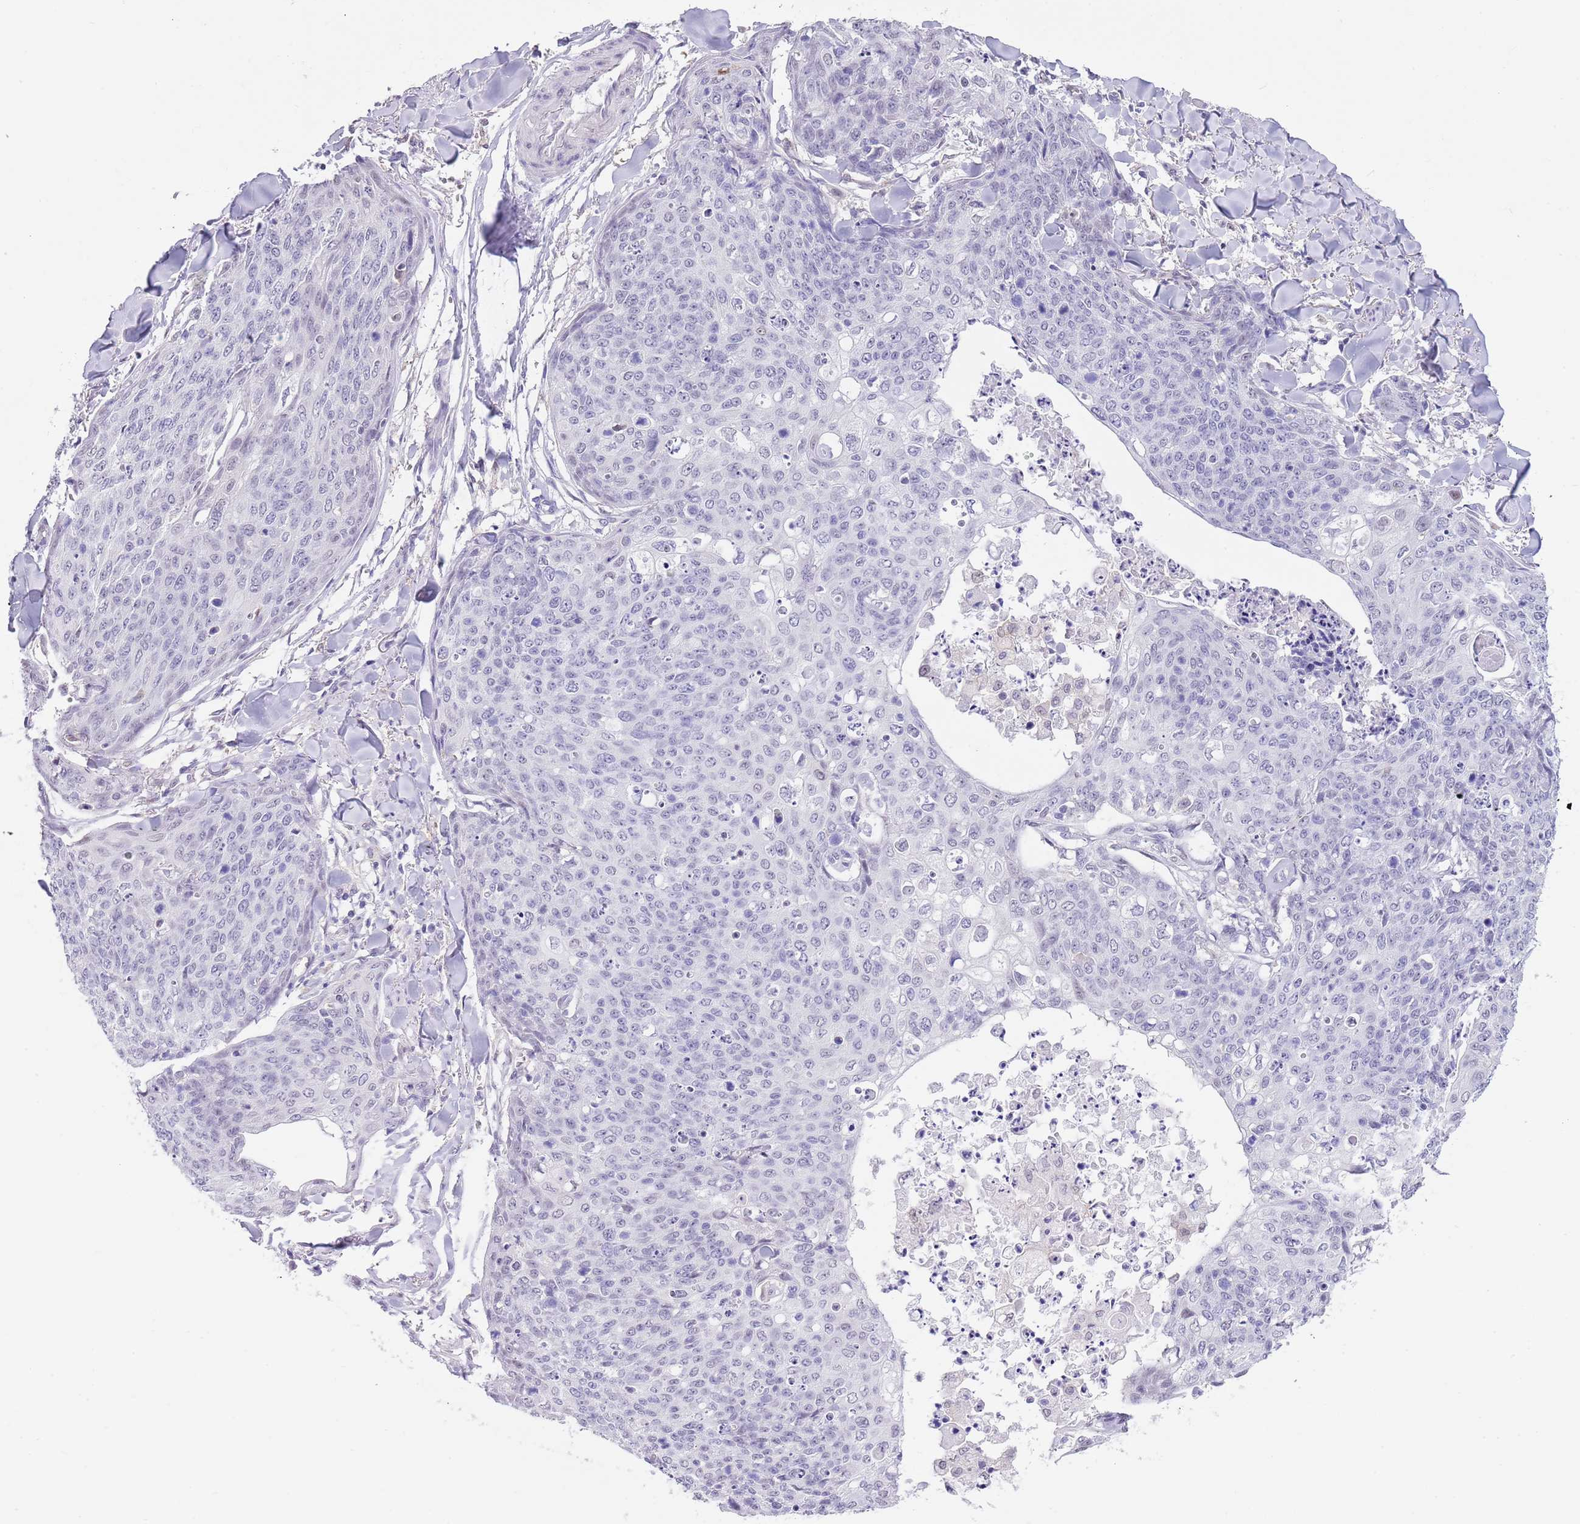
{"staining": {"intensity": "negative", "quantity": "none", "location": "none"}, "tissue": "skin cancer", "cell_type": "Tumor cells", "image_type": "cancer", "snomed": [{"axis": "morphology", "description": "Squamous cell carcinoma, NOS"}, {"axis": "topography", "description": "Skin"}, {"axis": "topography", "description": "Vulva"}], "caption": "Protein analysis of skin cancer reveals no significant positivity in tumor cells.", "gene": "PPP1R17", "patient": {"sex": "female", "age": 85}}